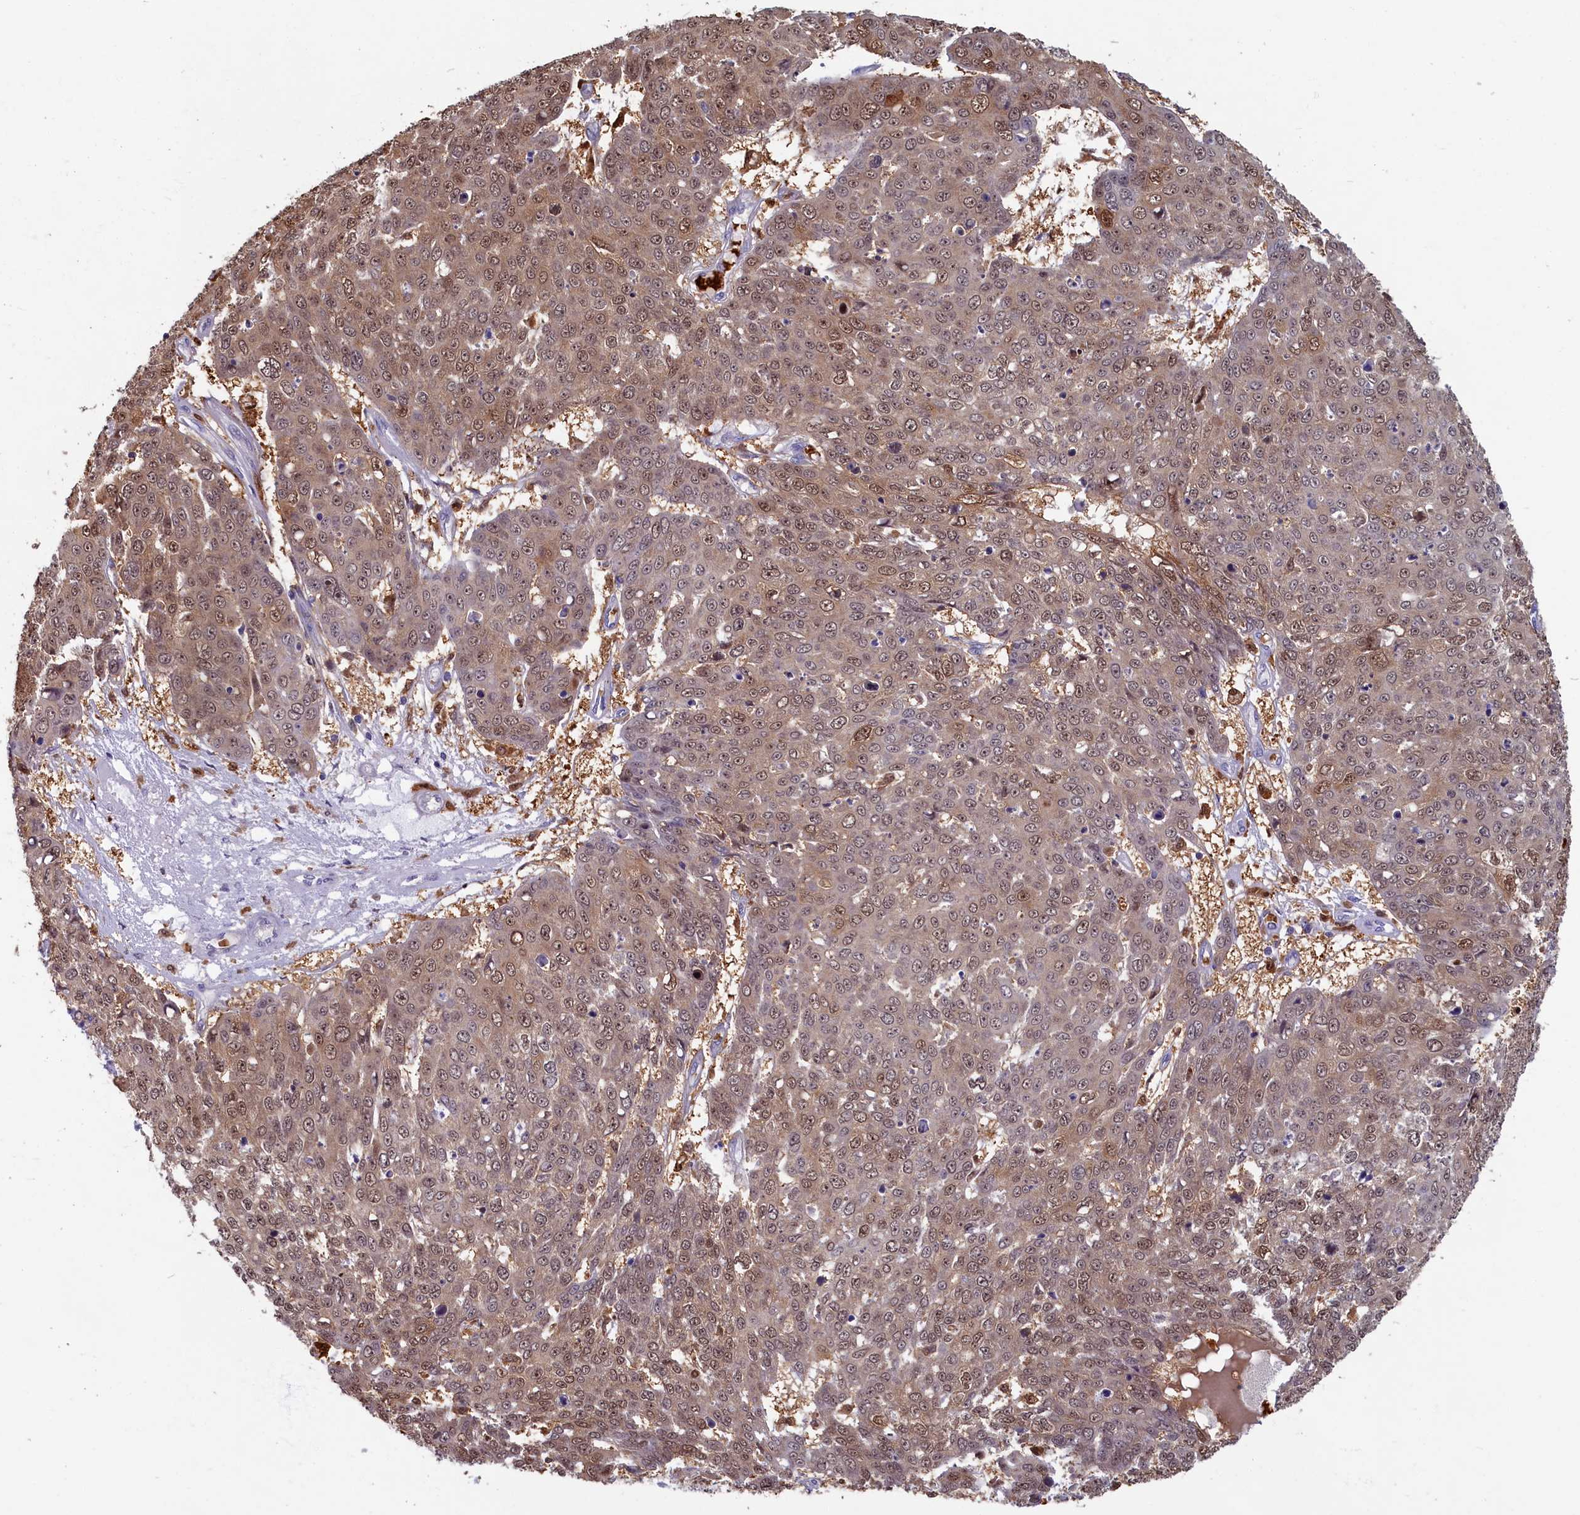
{"staining": {"intensity": "weak", "quantity": ">75%", "location": "nuclear"}, "tissue": "skin cancer", "cell_type": "Tumor cells", "image_type": "cancer", "snomed": [{"axis": "morphology", "description": "Normal tissue, NOS"}, {"axis": "morphology", "description": "Squamous cell carcinoma, NOS"}, {"axis": "topography", "description": "Skin"}], "caption": "A high-resolution photomicrograph shows immunohistochemistry (IHC) staining of skin cancer, which shows weak nuclear staining in about >75% of tumor cells. (IHC, brightfield microscopy, high magnification).", "gene": "BLVRB", "patient": {"sex": "male", "age": 72}}